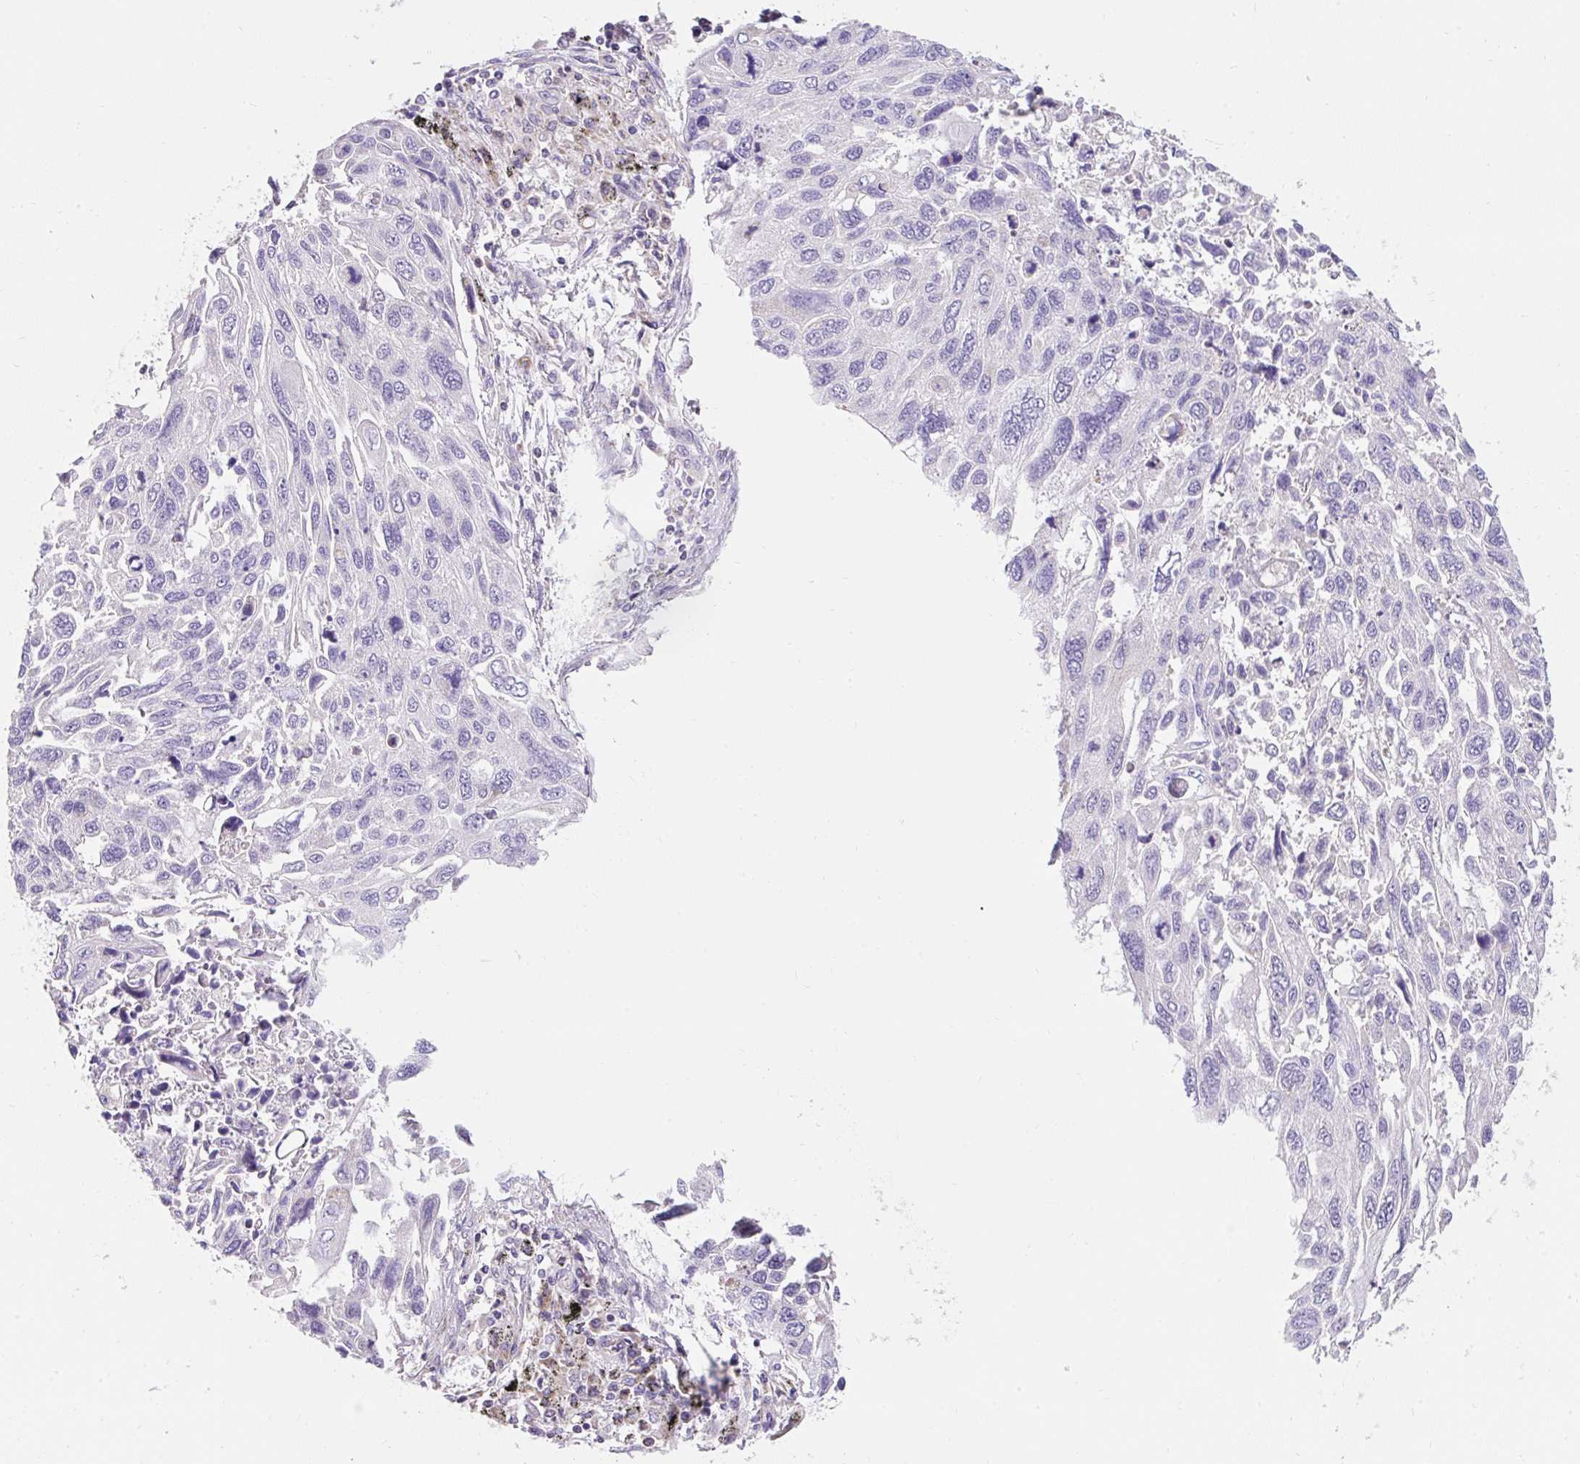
{"staining": {"intensity": "negative", "quantity": "none", "location": "none"}, "tissue": "lung cancer", "cell_type": "Tumor cells", "image_type": "cancer", "snomed": [{"axis": "morphology", "description": "Squamous cell carcinoma, NOS"}, {"axis": "topography", "description": "Lung"}], "caption": "Immunohistochemistry micrograph of lung cancer (squamous cell carcinoma) stained for a protein (brown), which demonstrates no staining in tumor cells.", "gene": "PMAIP1", "patient": {"sex": "male", "age": 62}}